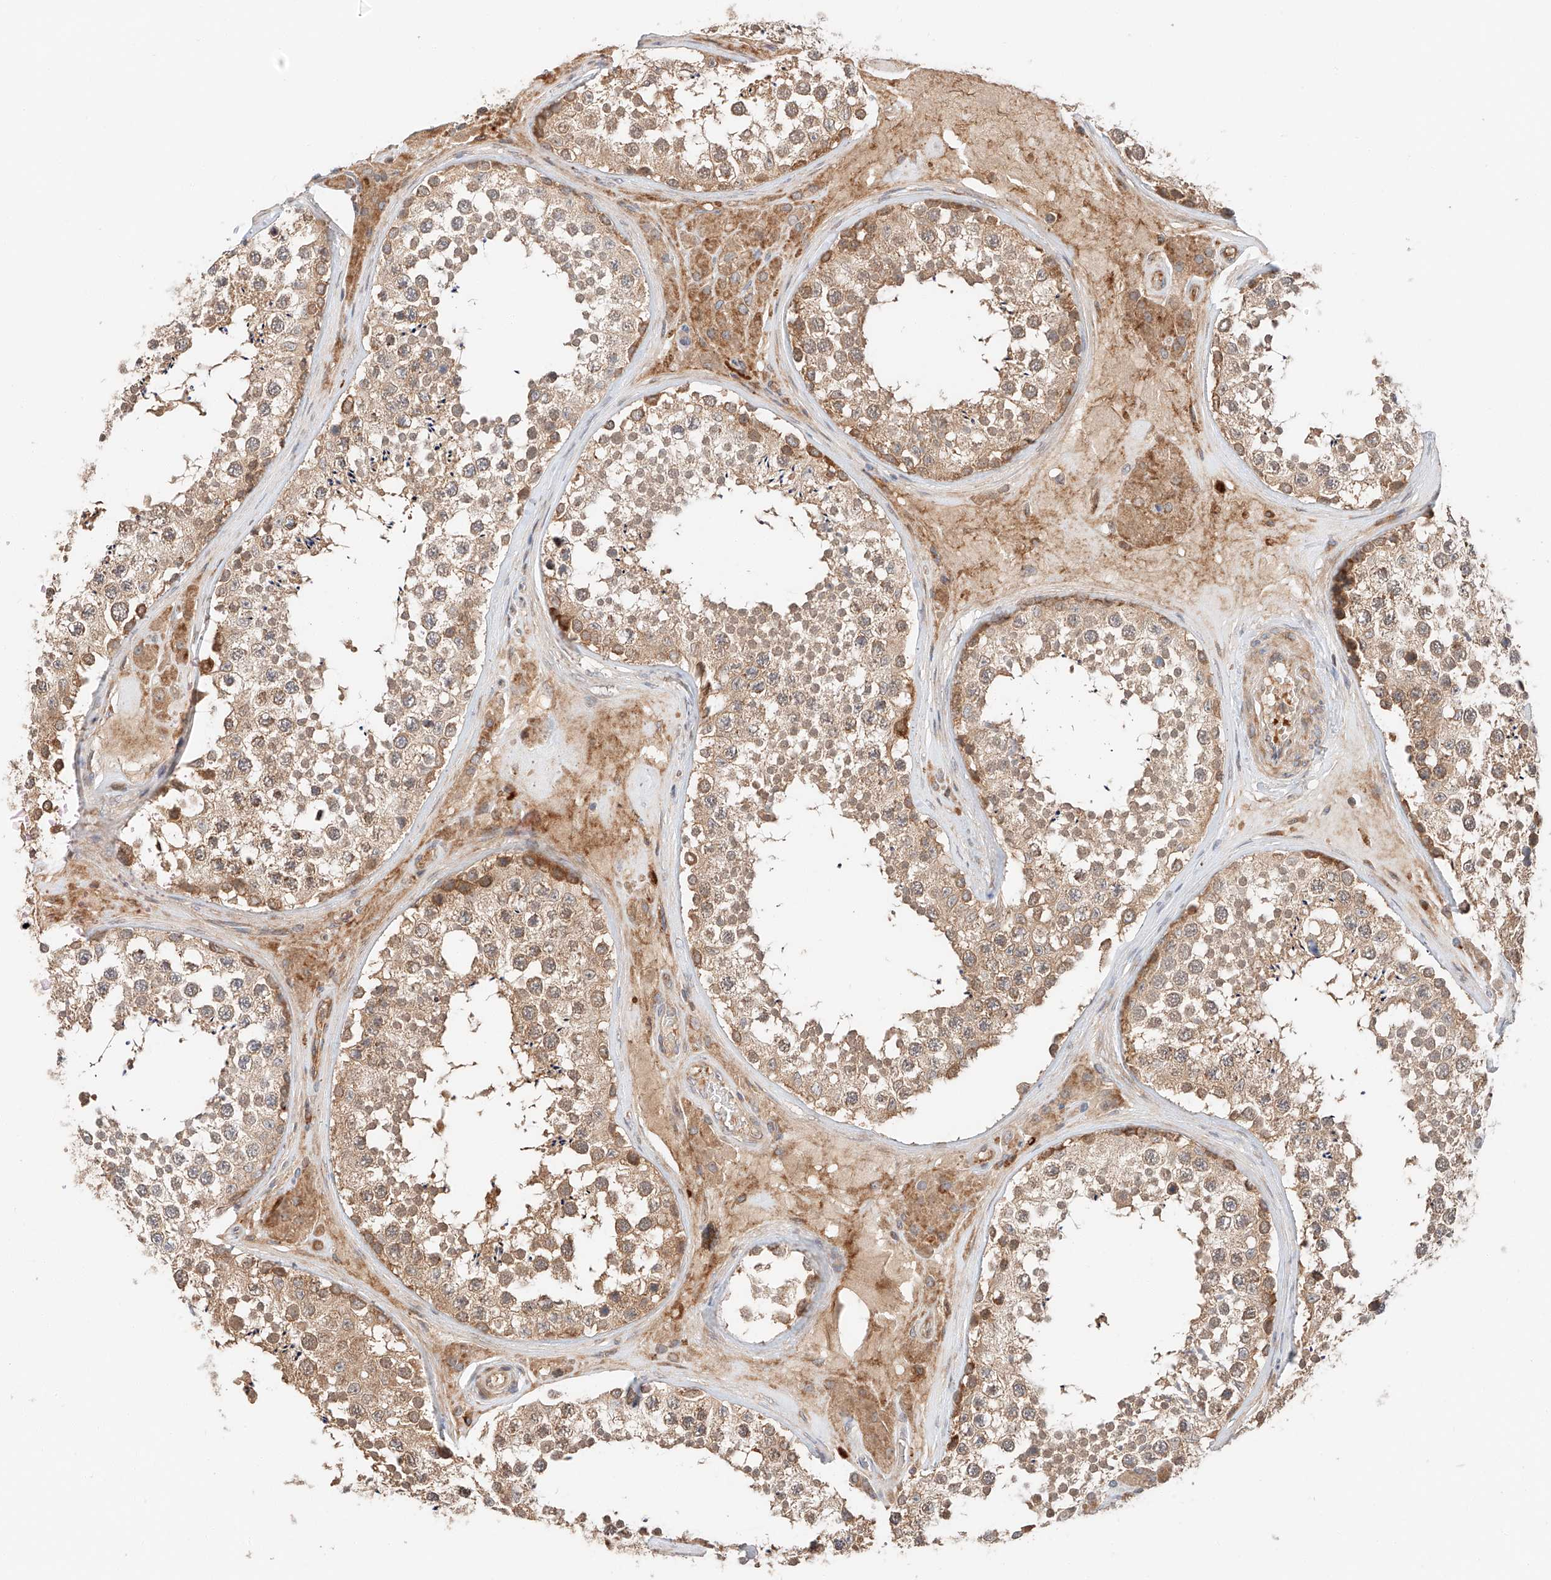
{"staining": {"intensity": "moderate", "quantity": ">75%", "location": "cytoplasmic/membranous"}, "tissue": "testis", "cell_type": "Cells in seminiferous ducts", "image_type": "normal", "snomed": [{"axis": "morphology", "description": "Normal tissue, NOS"}, {"axis": "topography", "description": "Testis"}], "caption": "Immunohistochemical staining of normal human testis demonstrates medium levels of moderate cytoplasmic/membranous staining in approximately >75% of cells in seminiferous ducts.", "gene": "XPNPEP1", "patient": {"sex": "male", "age": 46}}